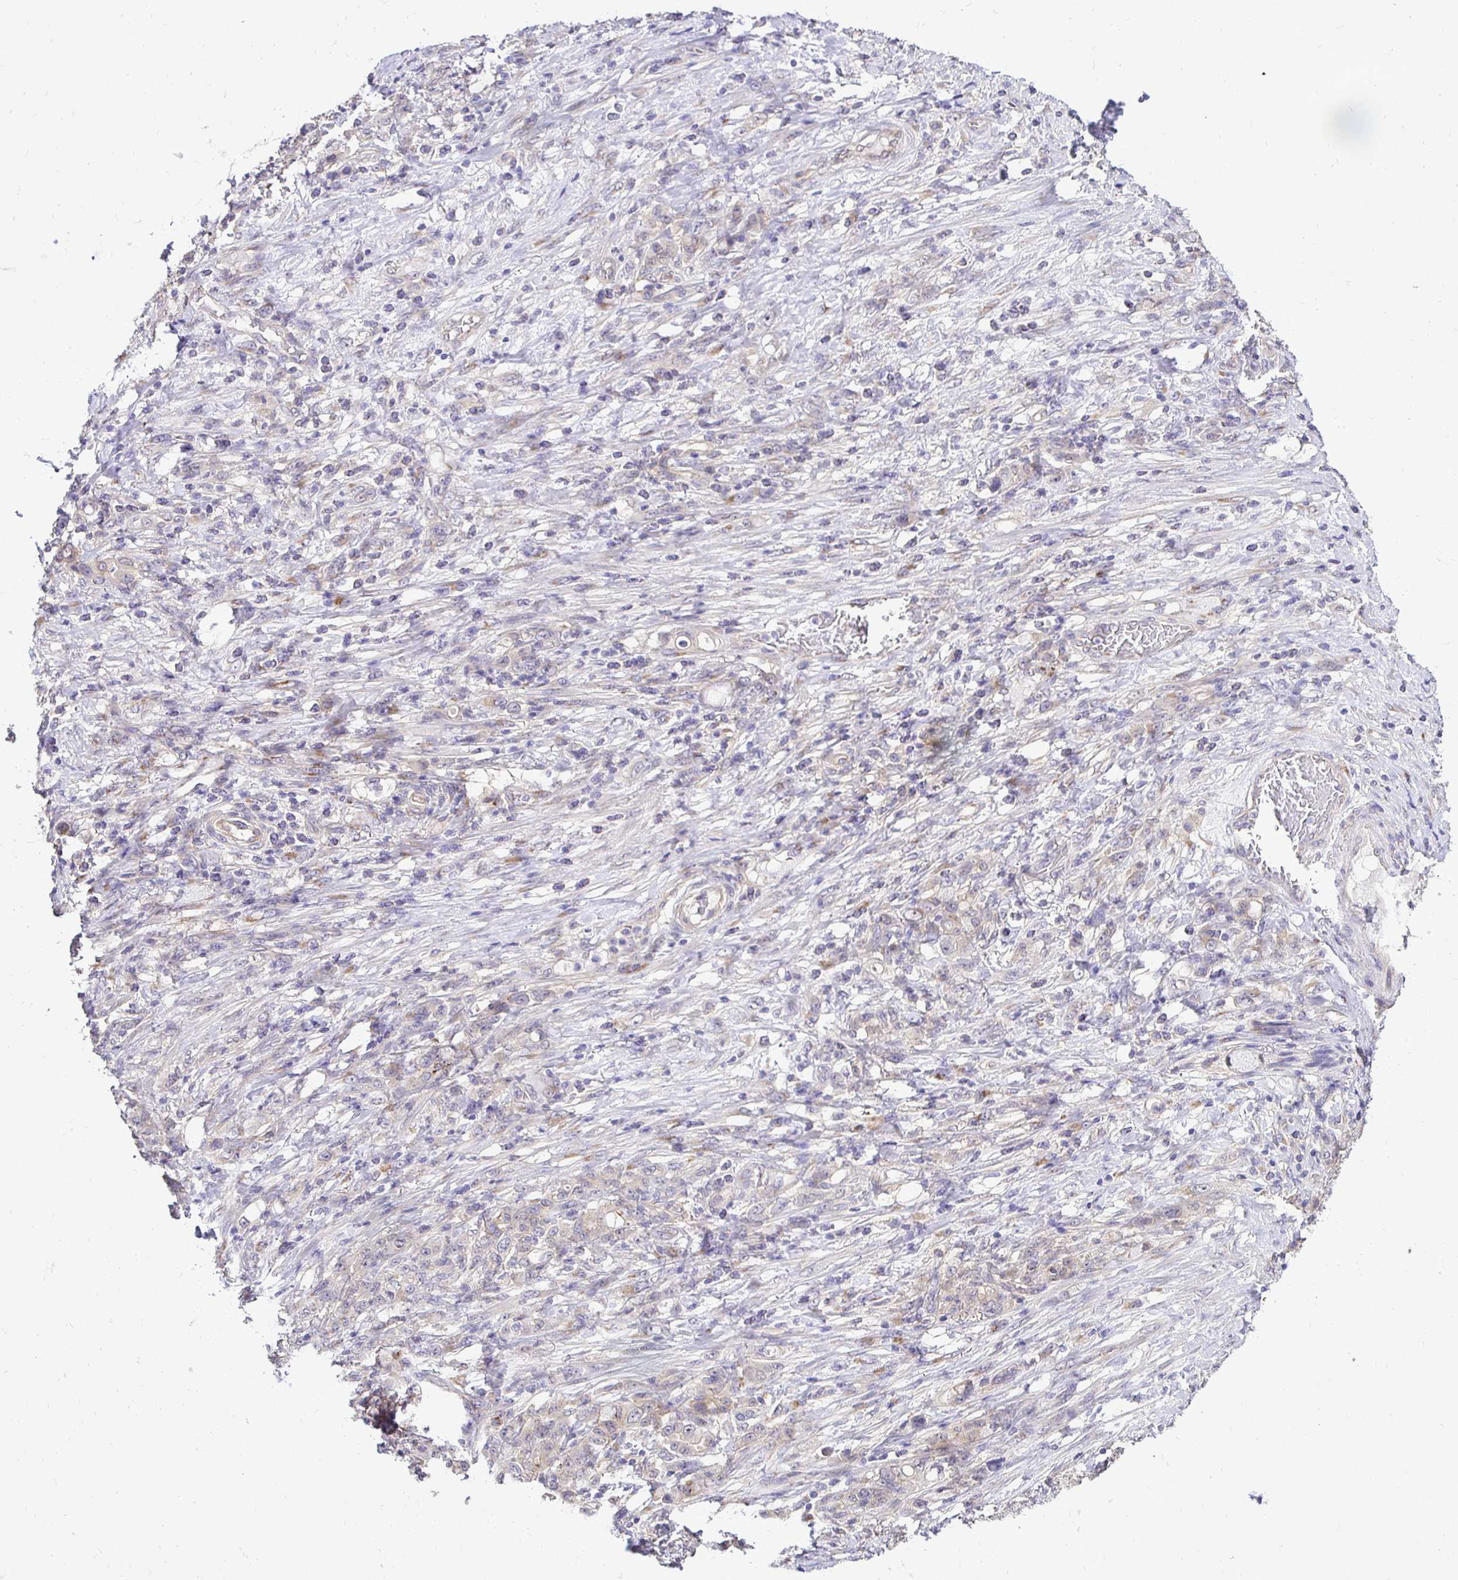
{"staining": {"intensity": "weak", "quantity": "<25%", "location": "cytoplasmic/membranous"}, "tissue": "stomach cancer", "cell_type": "Tumor cells", "image_type": "cancer", "snomed": [{"axis": "morphology", "description": "Adenocarcinoma, NOS"}, {"axis": "topography", "description": "Stomach"}], "caption": "Human stomach cancer stained for a protein using IHC shows no staining in tumor cells.", "gene": "SLC9A1", "patient": {"sex": "female", "age": 79}}